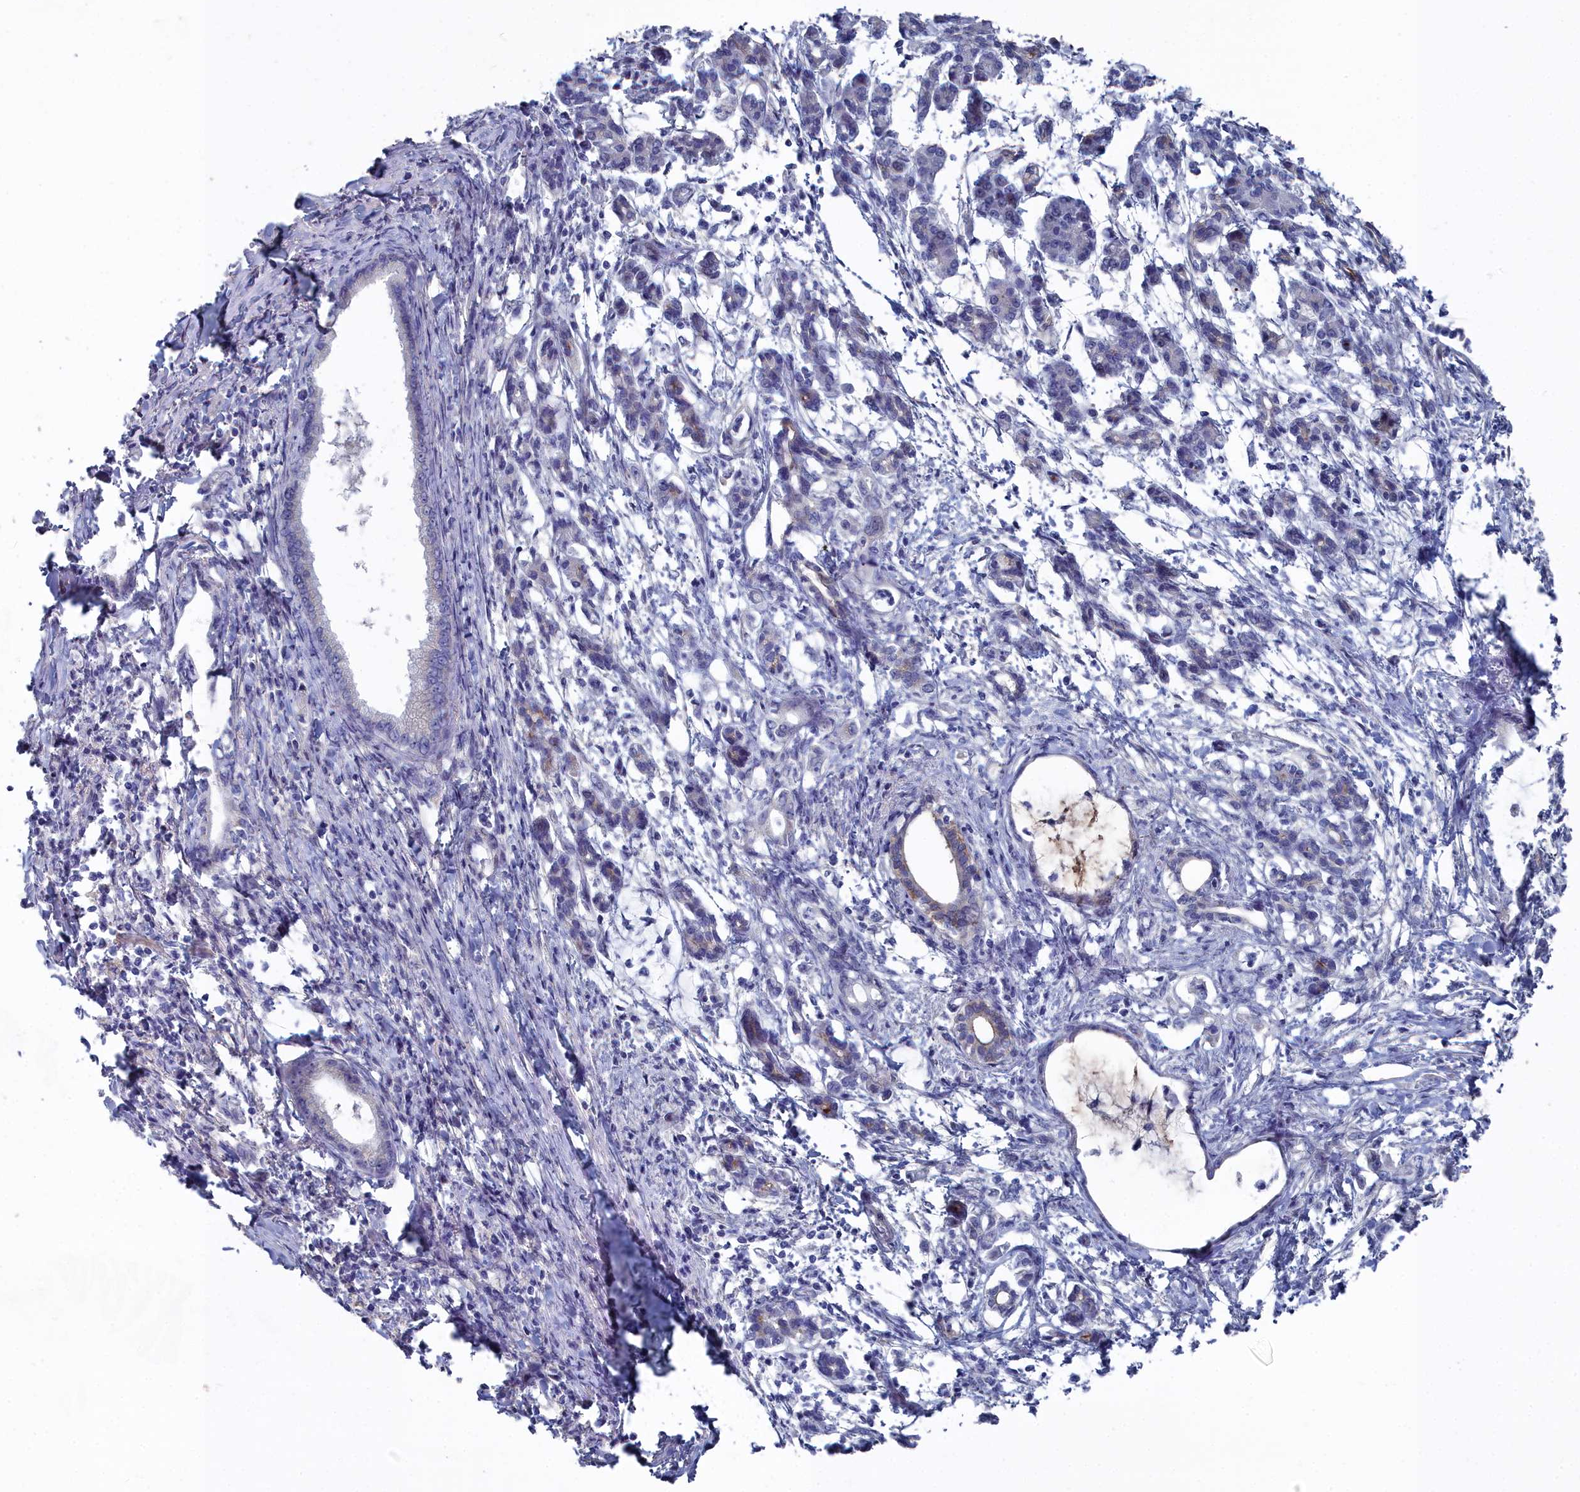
{"staining": {"intensity": "negative", "quantity": "none", "location": "none"}, "tissue": "pancreatic cancer", "cell_type": "Tumor cells", "image_type": "cancer", "snomed": [{"axis": "morphology", "description": "Adenocarcinoma, NOS"}, {"axis": "topography", "description": "Pancreas"}], "caption": "Immunohistochemical staining of human pancreatic cancer (adenocarcinoma) demonstrates no significant positivity in tumor cells.", "gene": "SHISAL2A", "patient": {"sex": "female", "age": 55}}